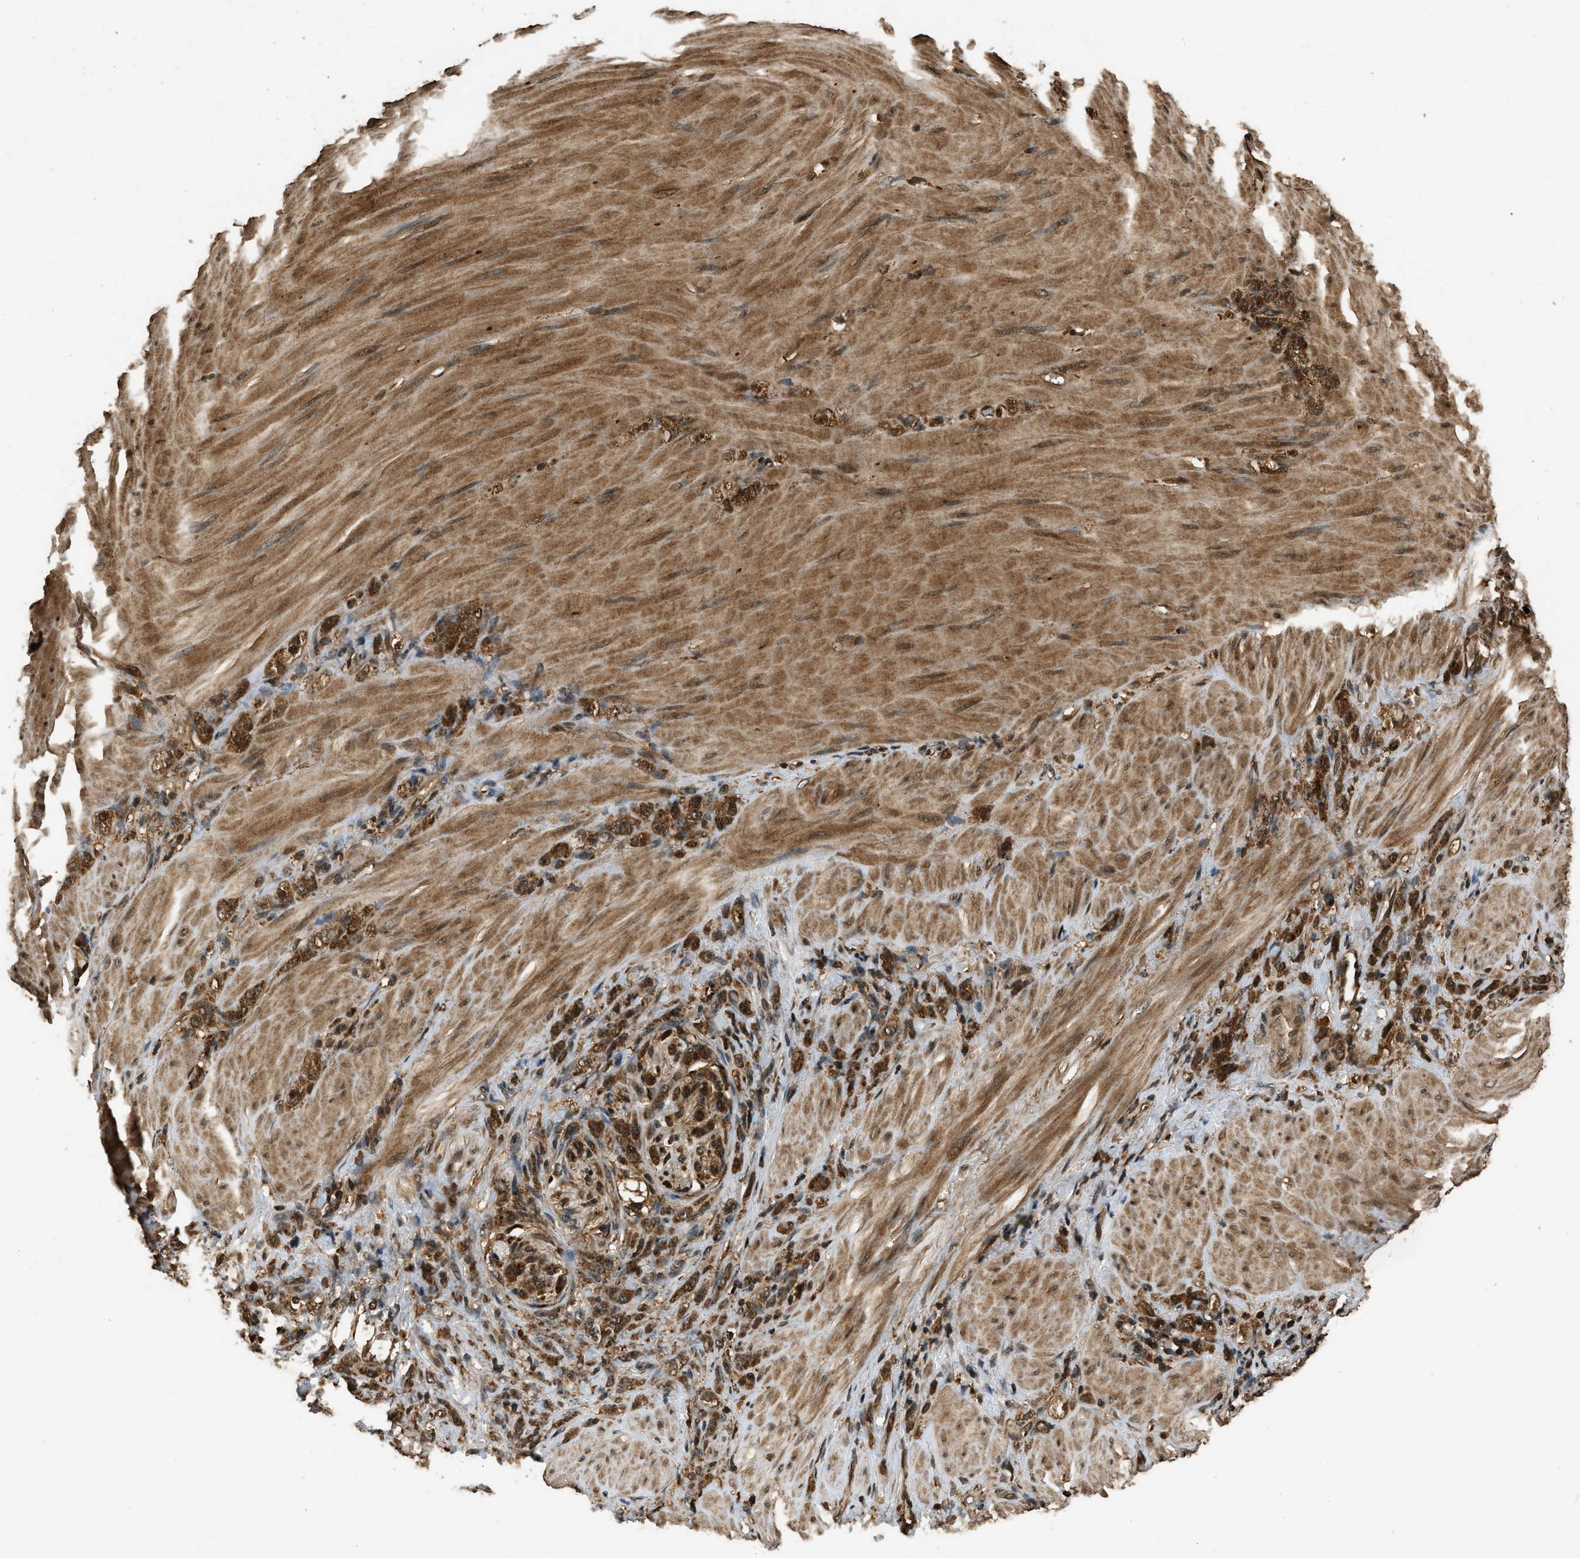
{"staining": {"intensity": "moderate", "quantity": ">75%", "location": "cytoplasmic/membranous"}, "tissue": "stomach cancer", "cell_type": "Tumor cells", "image_type": "cancer", "snomed": [{"axis": "morphology", "description": "Normal tissue, NOS"}, {"axis": "morphology", "description": "Adenocarcinoma, NOS"}, {"axis": "topography", "description": "Stomach"}], "caption": "Human stomach cancer stained for a protein (brown) shows moderate cytoplasmic/membranous positive expression in approximately >75% of tumor cells.", "gene": "RAP2A", "patient": {"sex": "male", "age": 82}}